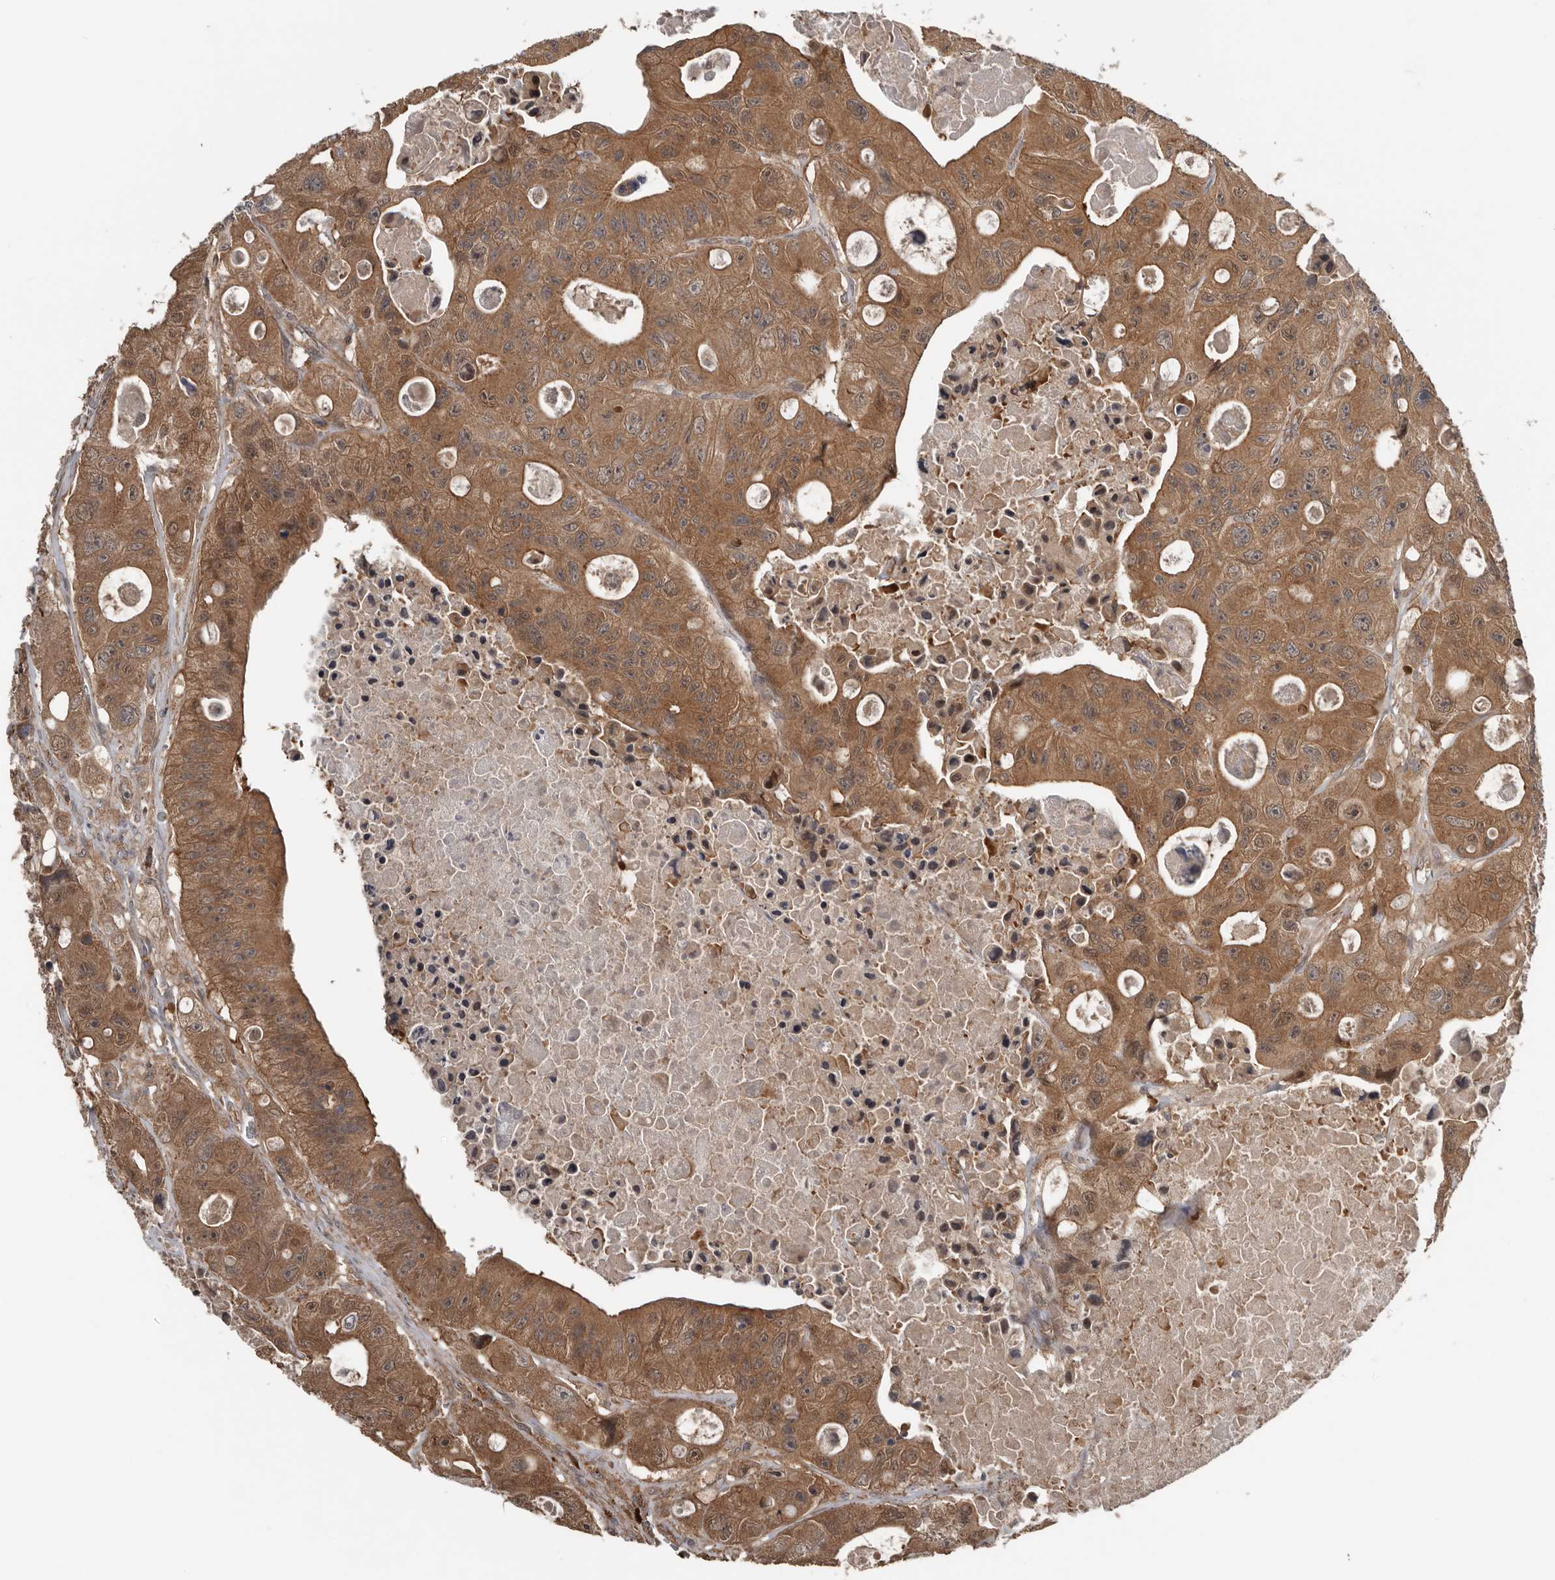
{"staining": {"intensity": "moderate", "quantity": ">75%", "location": "cytoplasmic/membranous"}, "tissue": "colorectal cancer", "cell_type": "Tumor cells", "image_type": "cancer", "snomed": [{"axis": "morphology", "description": "Adenocarcinoma, NOS"}, {"axis": "topography", "description": "Colon"}], "caption": "Adenocarcinoma (colorectal) stained with immunohistochemistry (IHC) exhibits moderate cytoplasmic/membranous staining in about >75% of tumor cells.", "gene": "DNAJB4", "patient": {"sex": "female", "age": 46}}